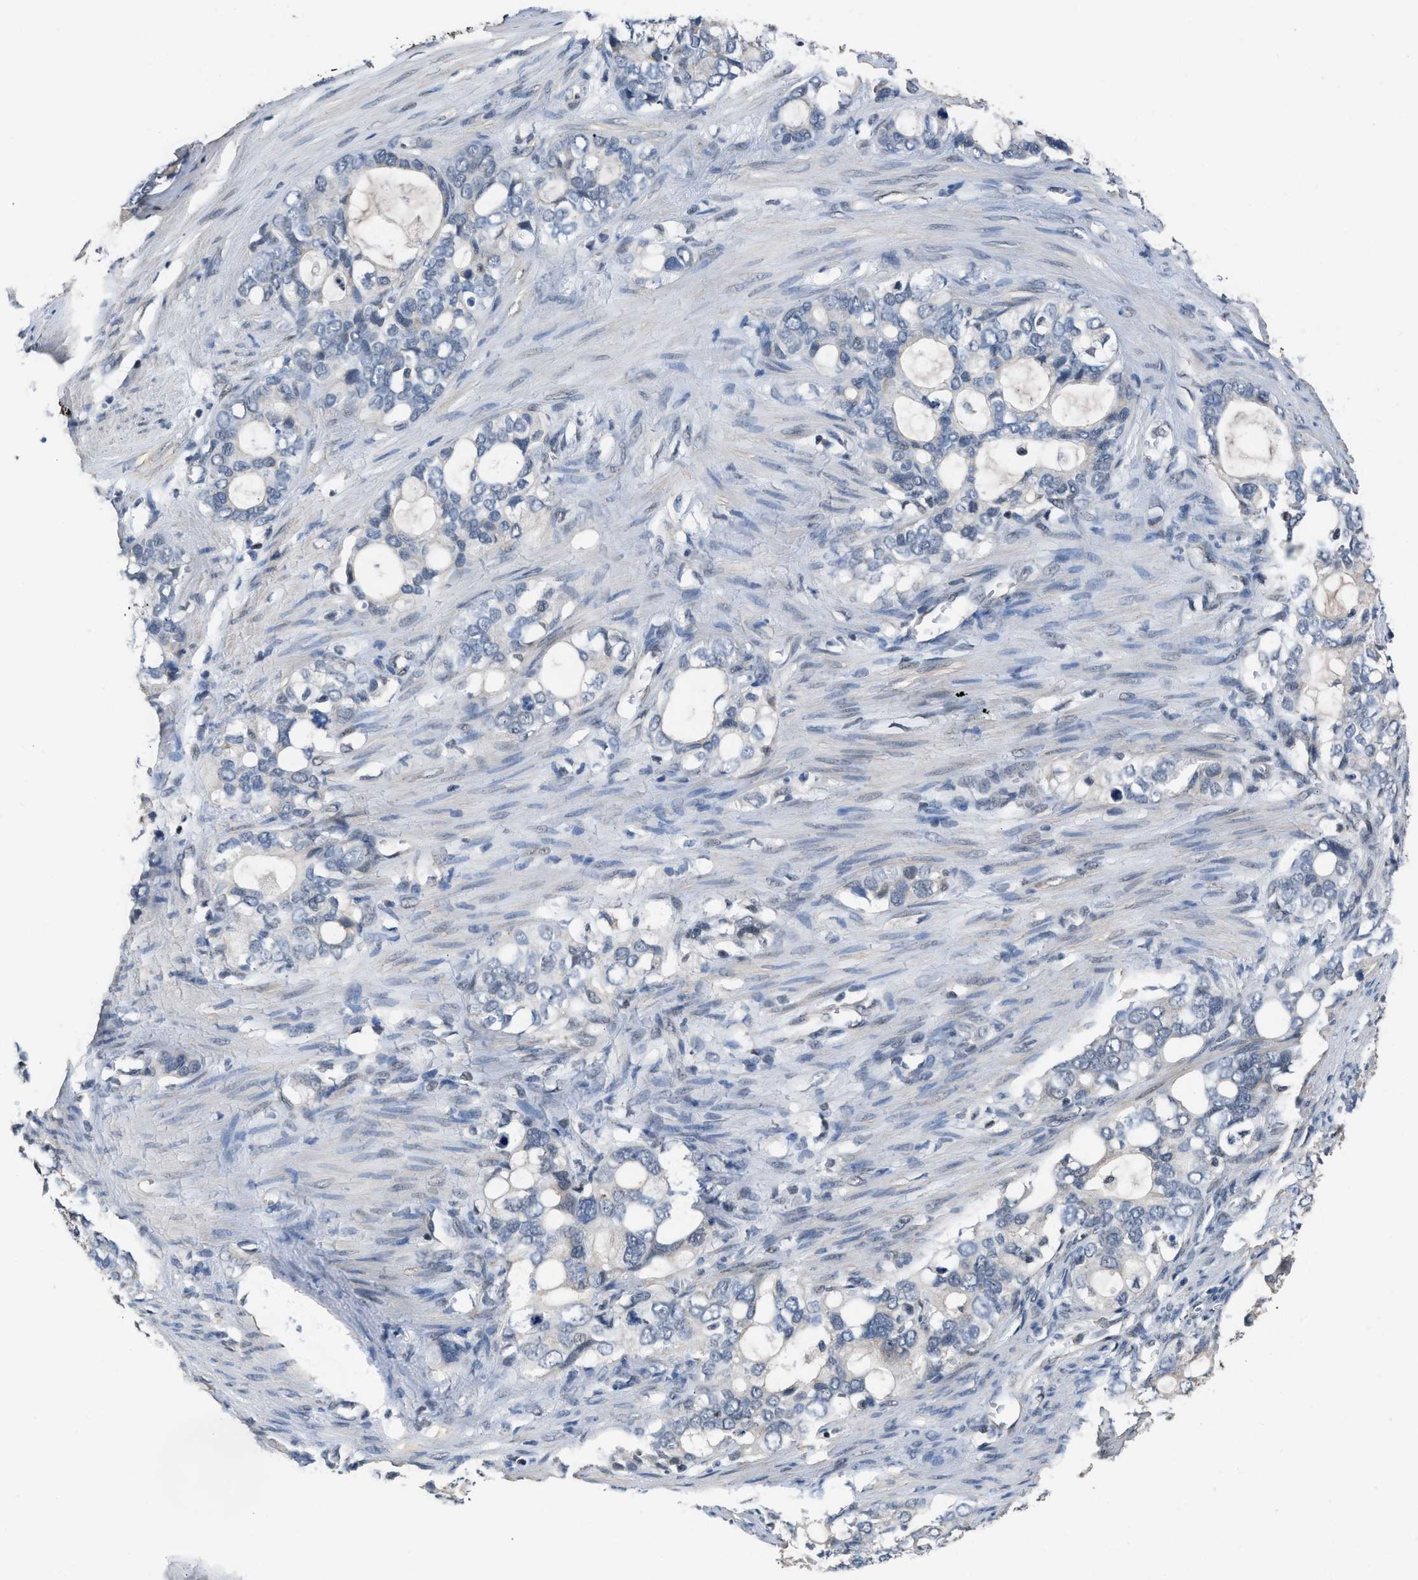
{"staining": {"intensity": "weak", "quantity": "<25%", "location": "nuclear"}, "tissue": "stomach cancer", "cell_type": "Tumor cells", "image_type": "cancer", "snomed": [{"axis": "morphology", "description": "Adenocarcinoma, NOS"}, {"axis": "topography", "description": "Stomach"}], "caption": "A micrograph of human stomach cancer is negative for staining in tumor cells.", "gene": "TERF2IP", "patient": {"sex": "female", "age": 75}}